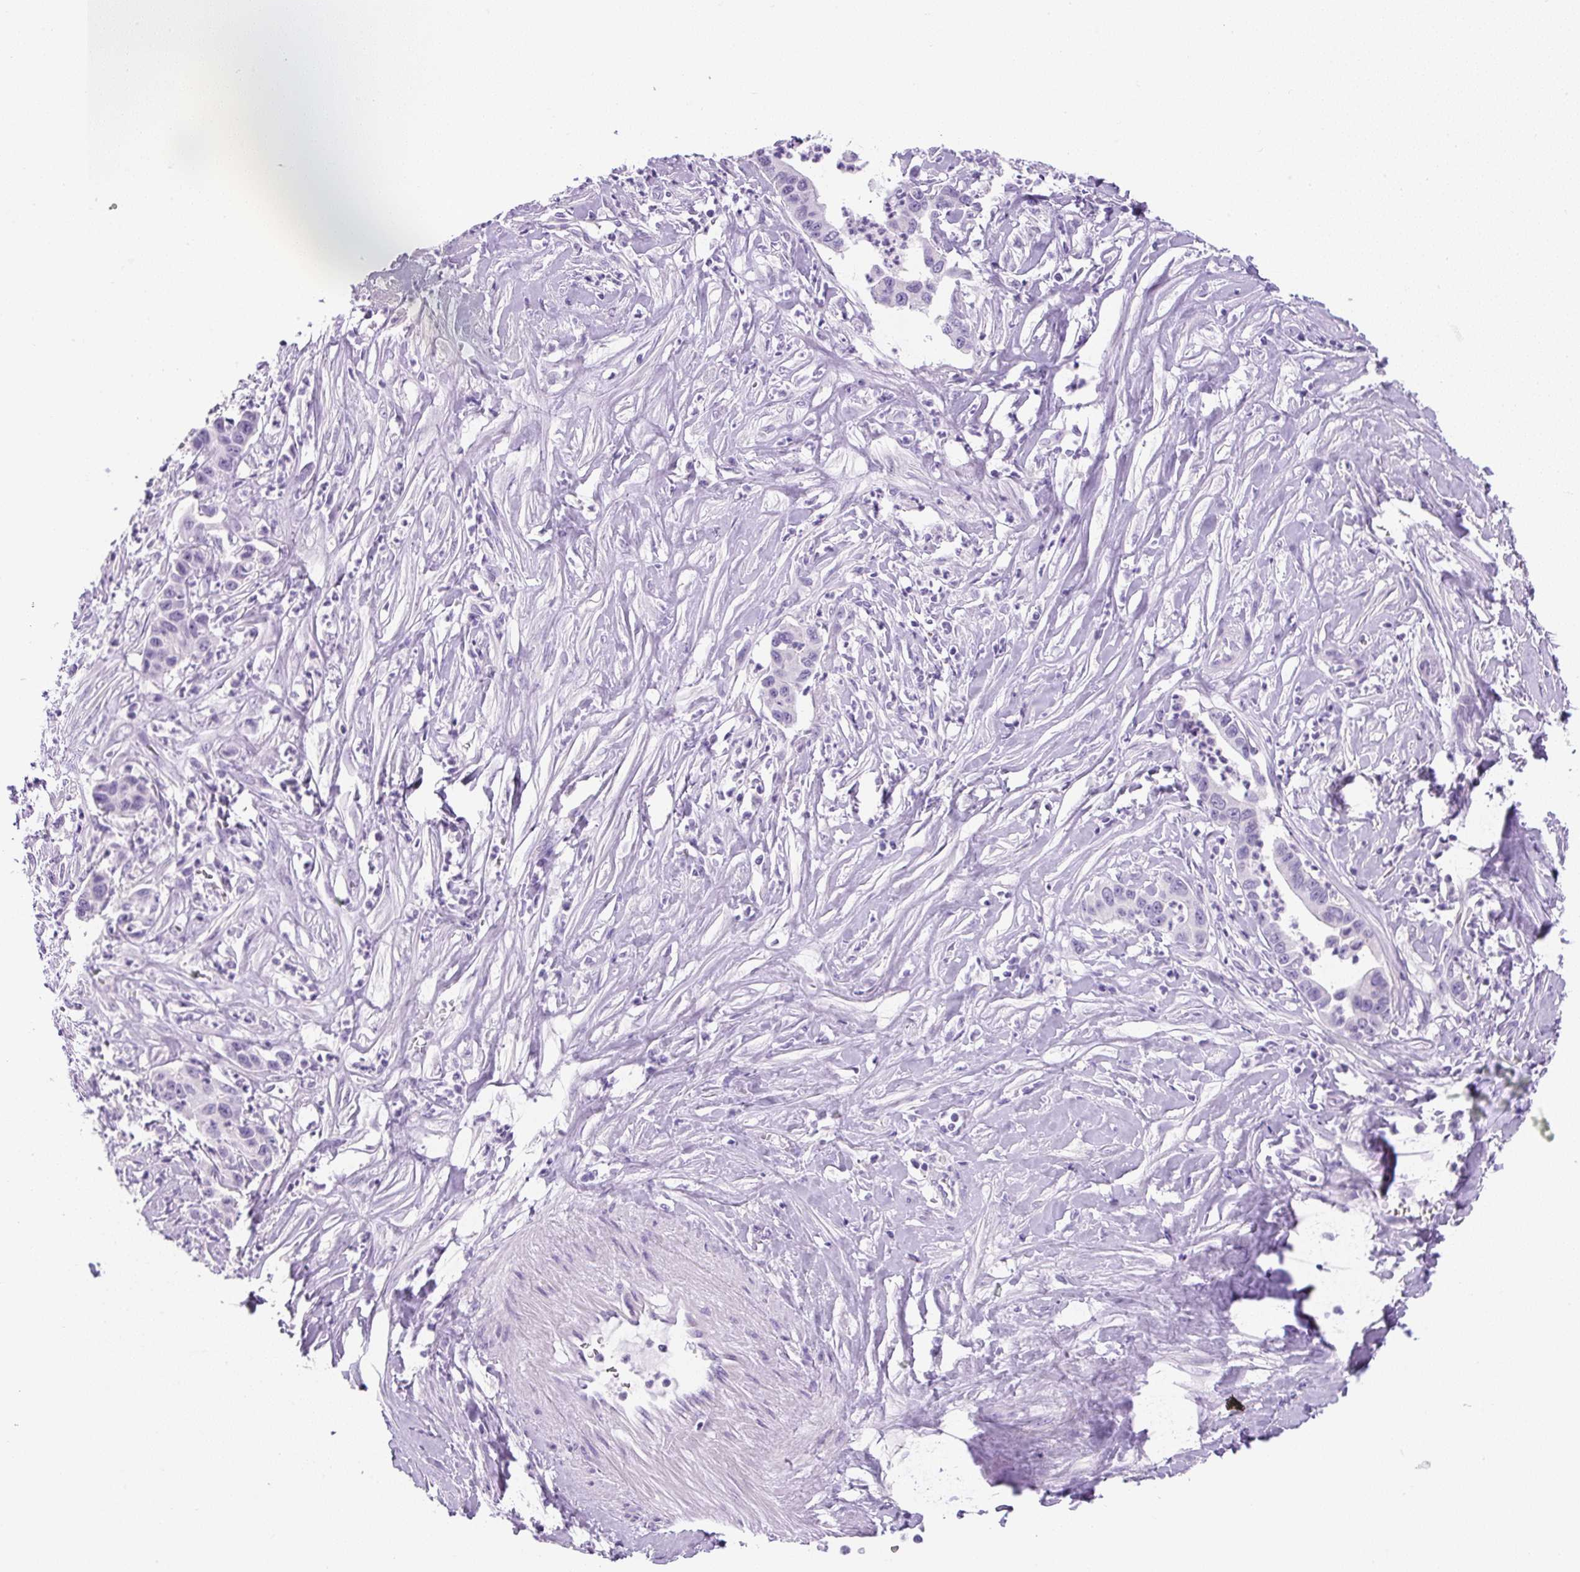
{"staining": {"intensity": "negative", "quantity": "none", "location": "none"}, "tissue": "pancreatic cancer", "cell_type": "Tumor cells", "image_type": "cancer", "snomed": [{"axis": "morphology", "description": "Adenocarcinoma, NOS"}, {"axis": "topography", "description": "Pancreas"}], "caption": "The immunohistochemistry (IHC) micrograph has no significant expression in tumor cells of adenocarcinoma (pancreatic) tissue.", "gene": "UBL3", "patient": {"sex": "male", "age": 73}}